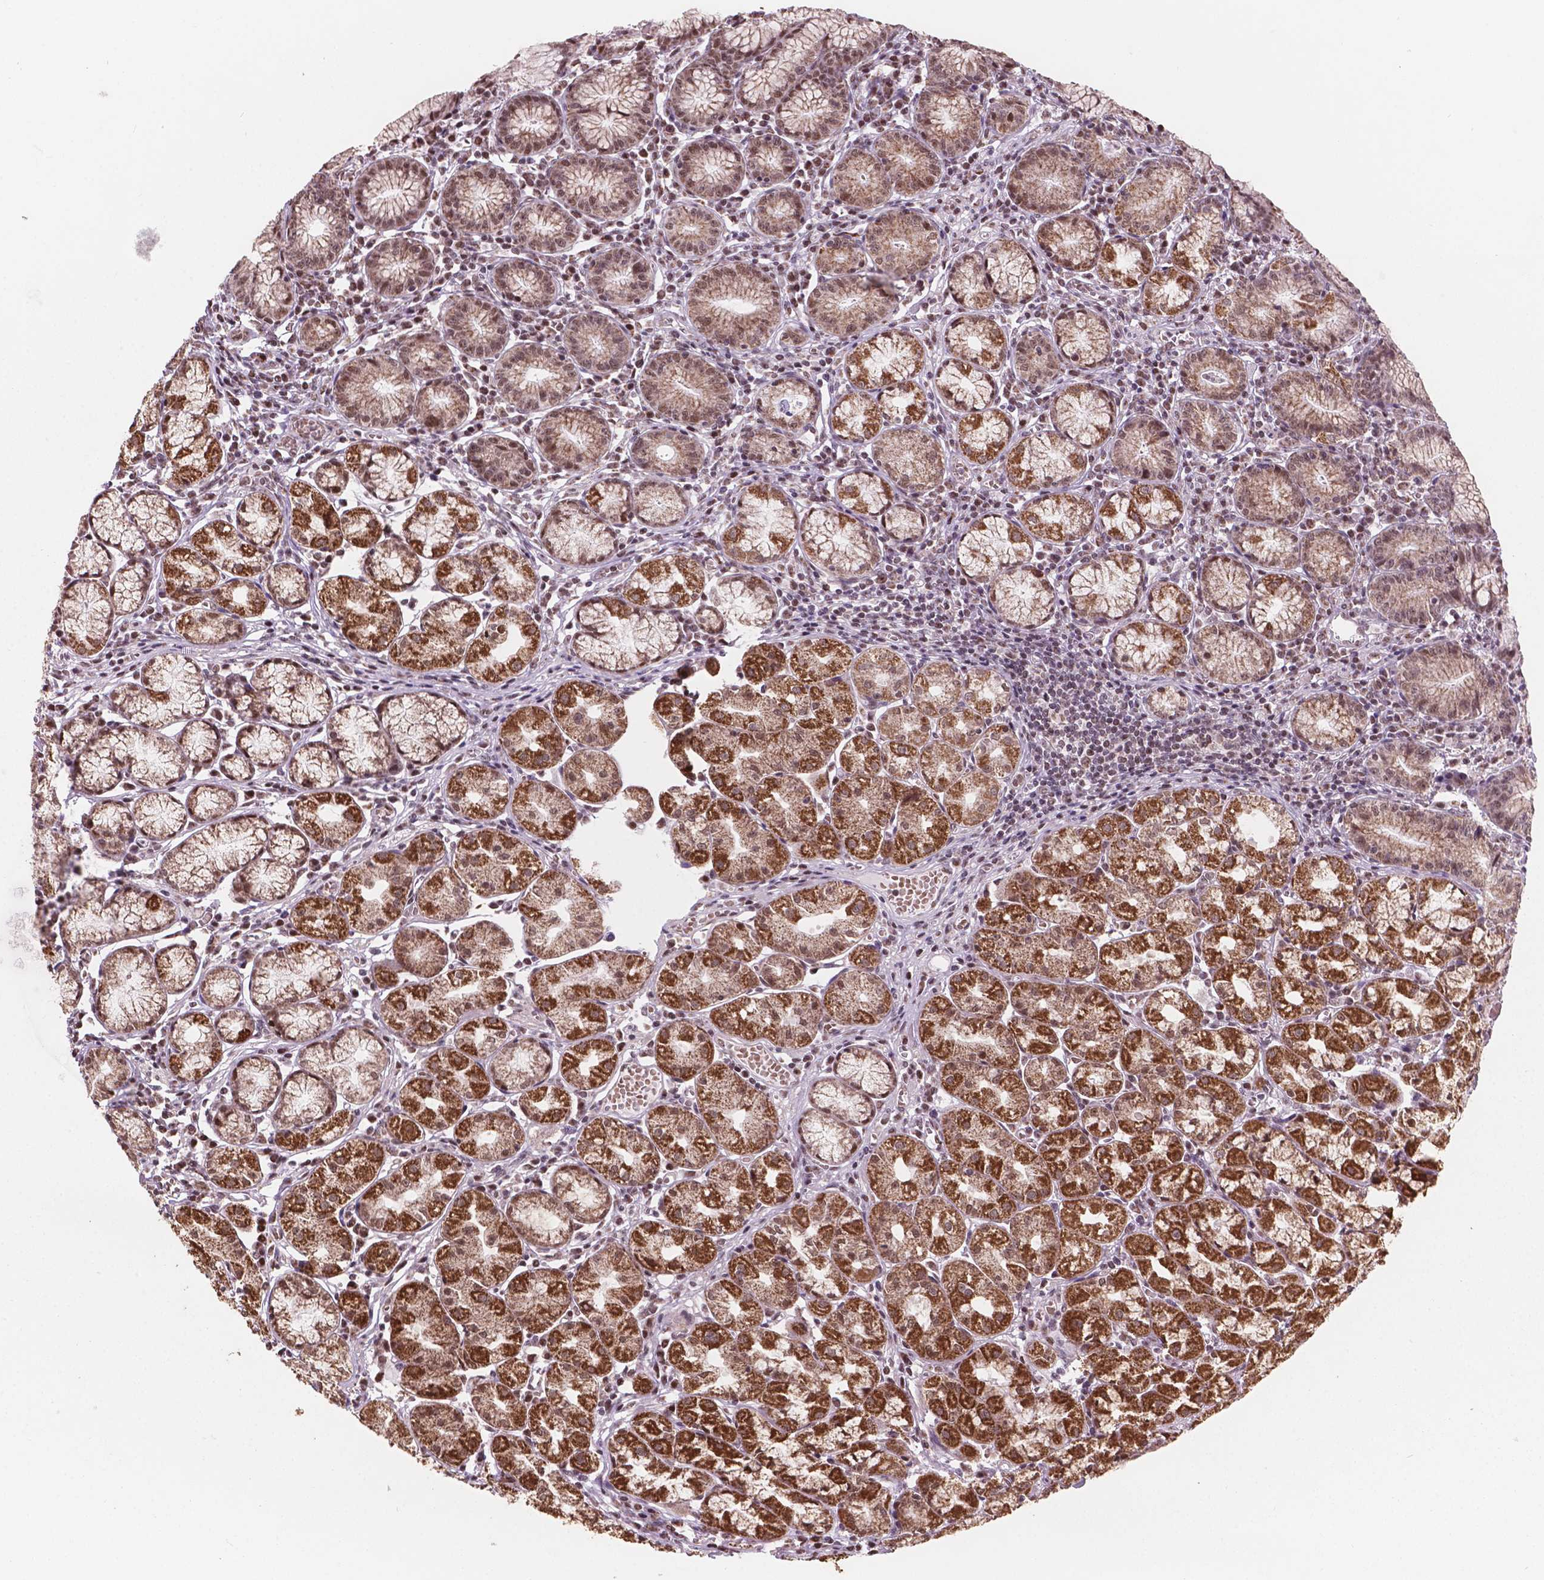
{"staining": {"intensity": "strong", "quantity": ">75%", "location": "cytoplasmic/membranous,nuclear"}, "tissue": "stomach", "cell_type": "Glandular cells", "image_type": "normal", "snomed": [{"axis": "morphology", "description": "Normal tissue, NOS"}, {"axis": "topography", "description": "Stomach"}], "caption": "Brown immunohistochemical staining in normal human stomach exhibits strong cytoplasmic/membranous,nuclear staining in about >75% of glandular cells. The staining is performed using DAB (3,3'-diaminobenzidine) brown chromogen to label protein expression. The nuclei are counter-stained blue using hematoxylin.", "gene": "NDUFA10", "patient": {"sex": "male", "age": 55}}